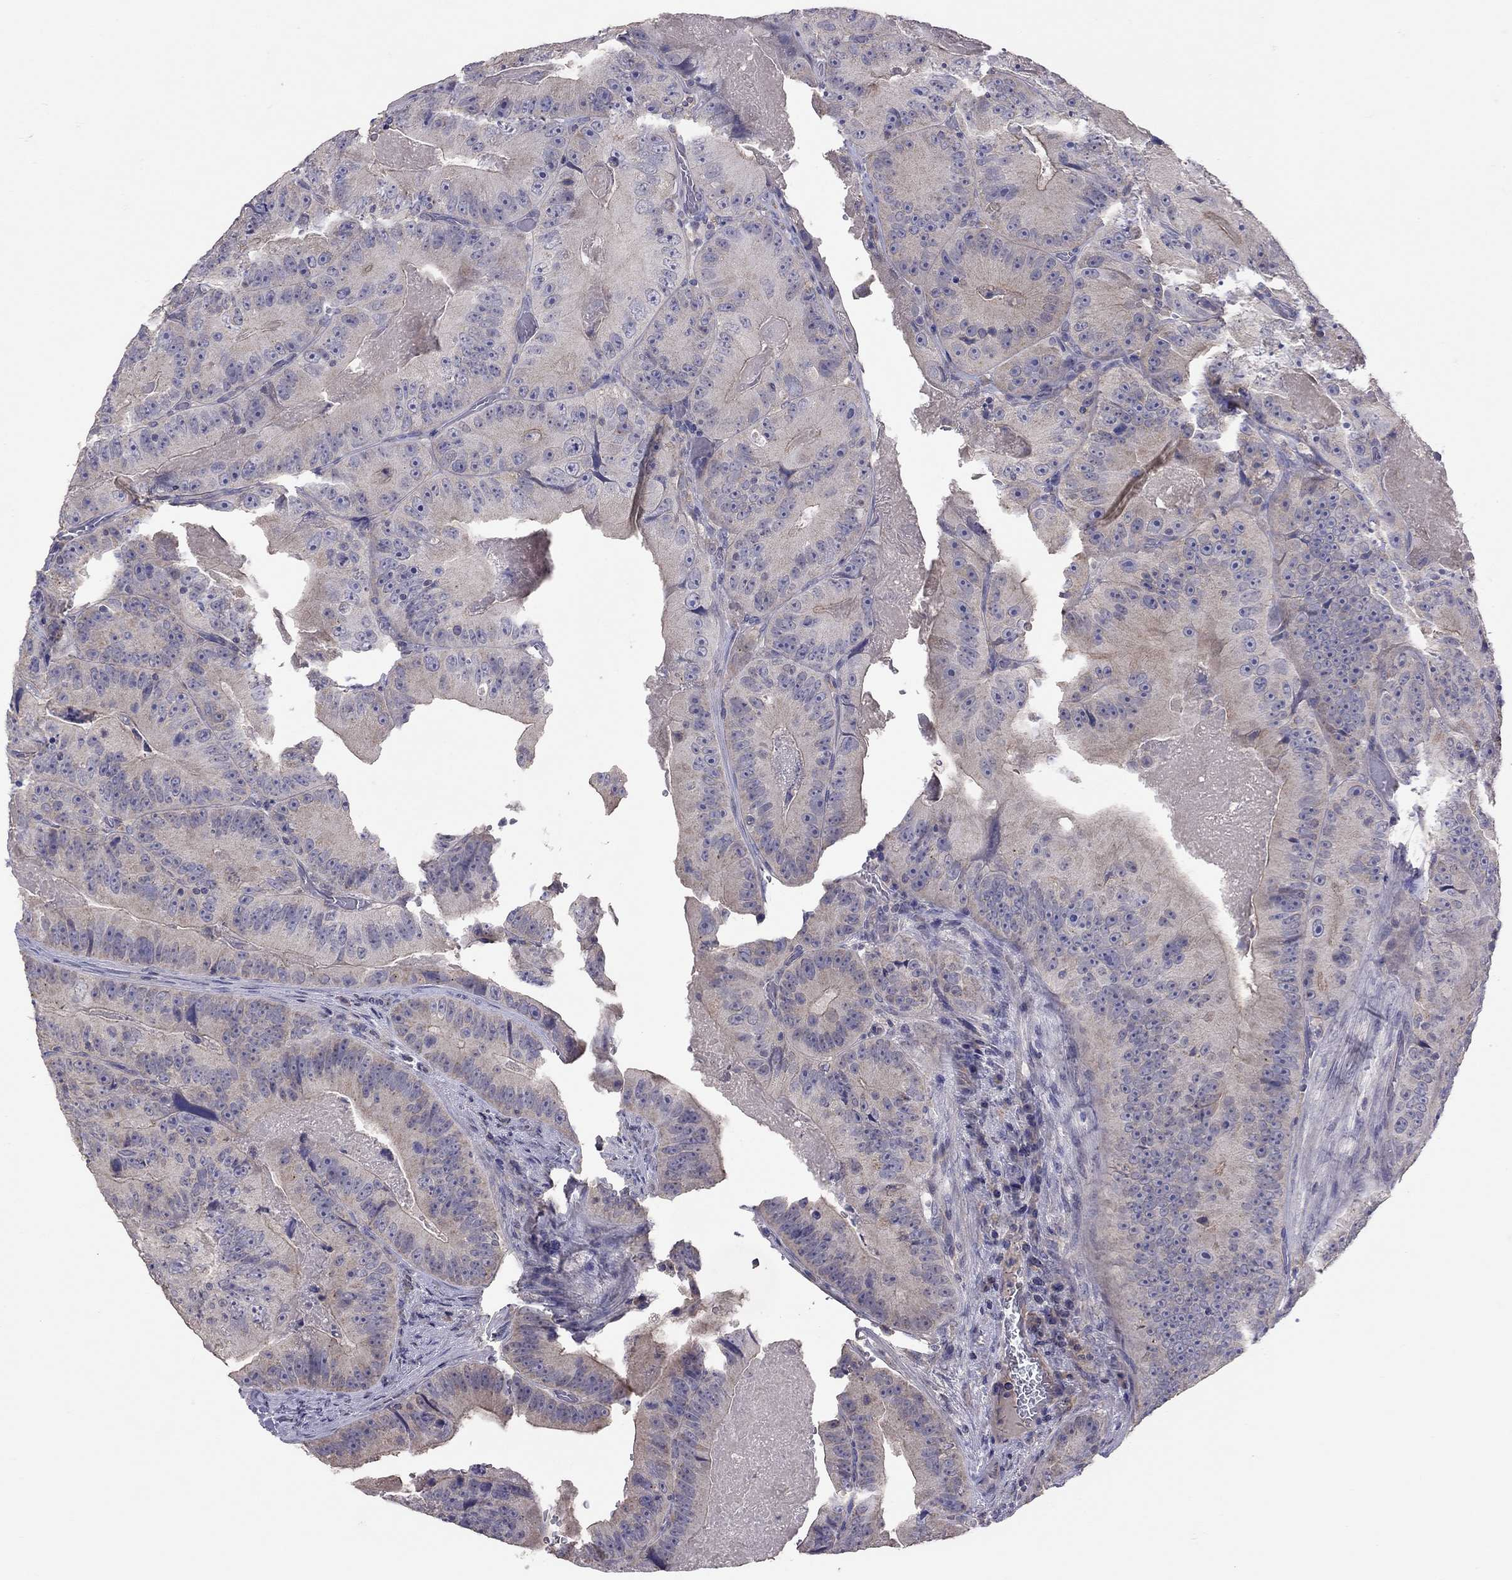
{"staining": {"intensity": "negative", "quantity": "none", "location": "none"}, "tissue": "colorectal cancer", "cell_type": "Tumor cells", "image_type": "cancer", "snomed": [{"axis": "morphology", "description": "Adenocarcinoma, NOS"}, {"axis": "topography", "description": "Colon"}], "caption": "There is no significant staining in tumor cells of colorectal adenocarcinoma.", "gene": "RTP5", "patient": {"sex": "female", "age": 86}}